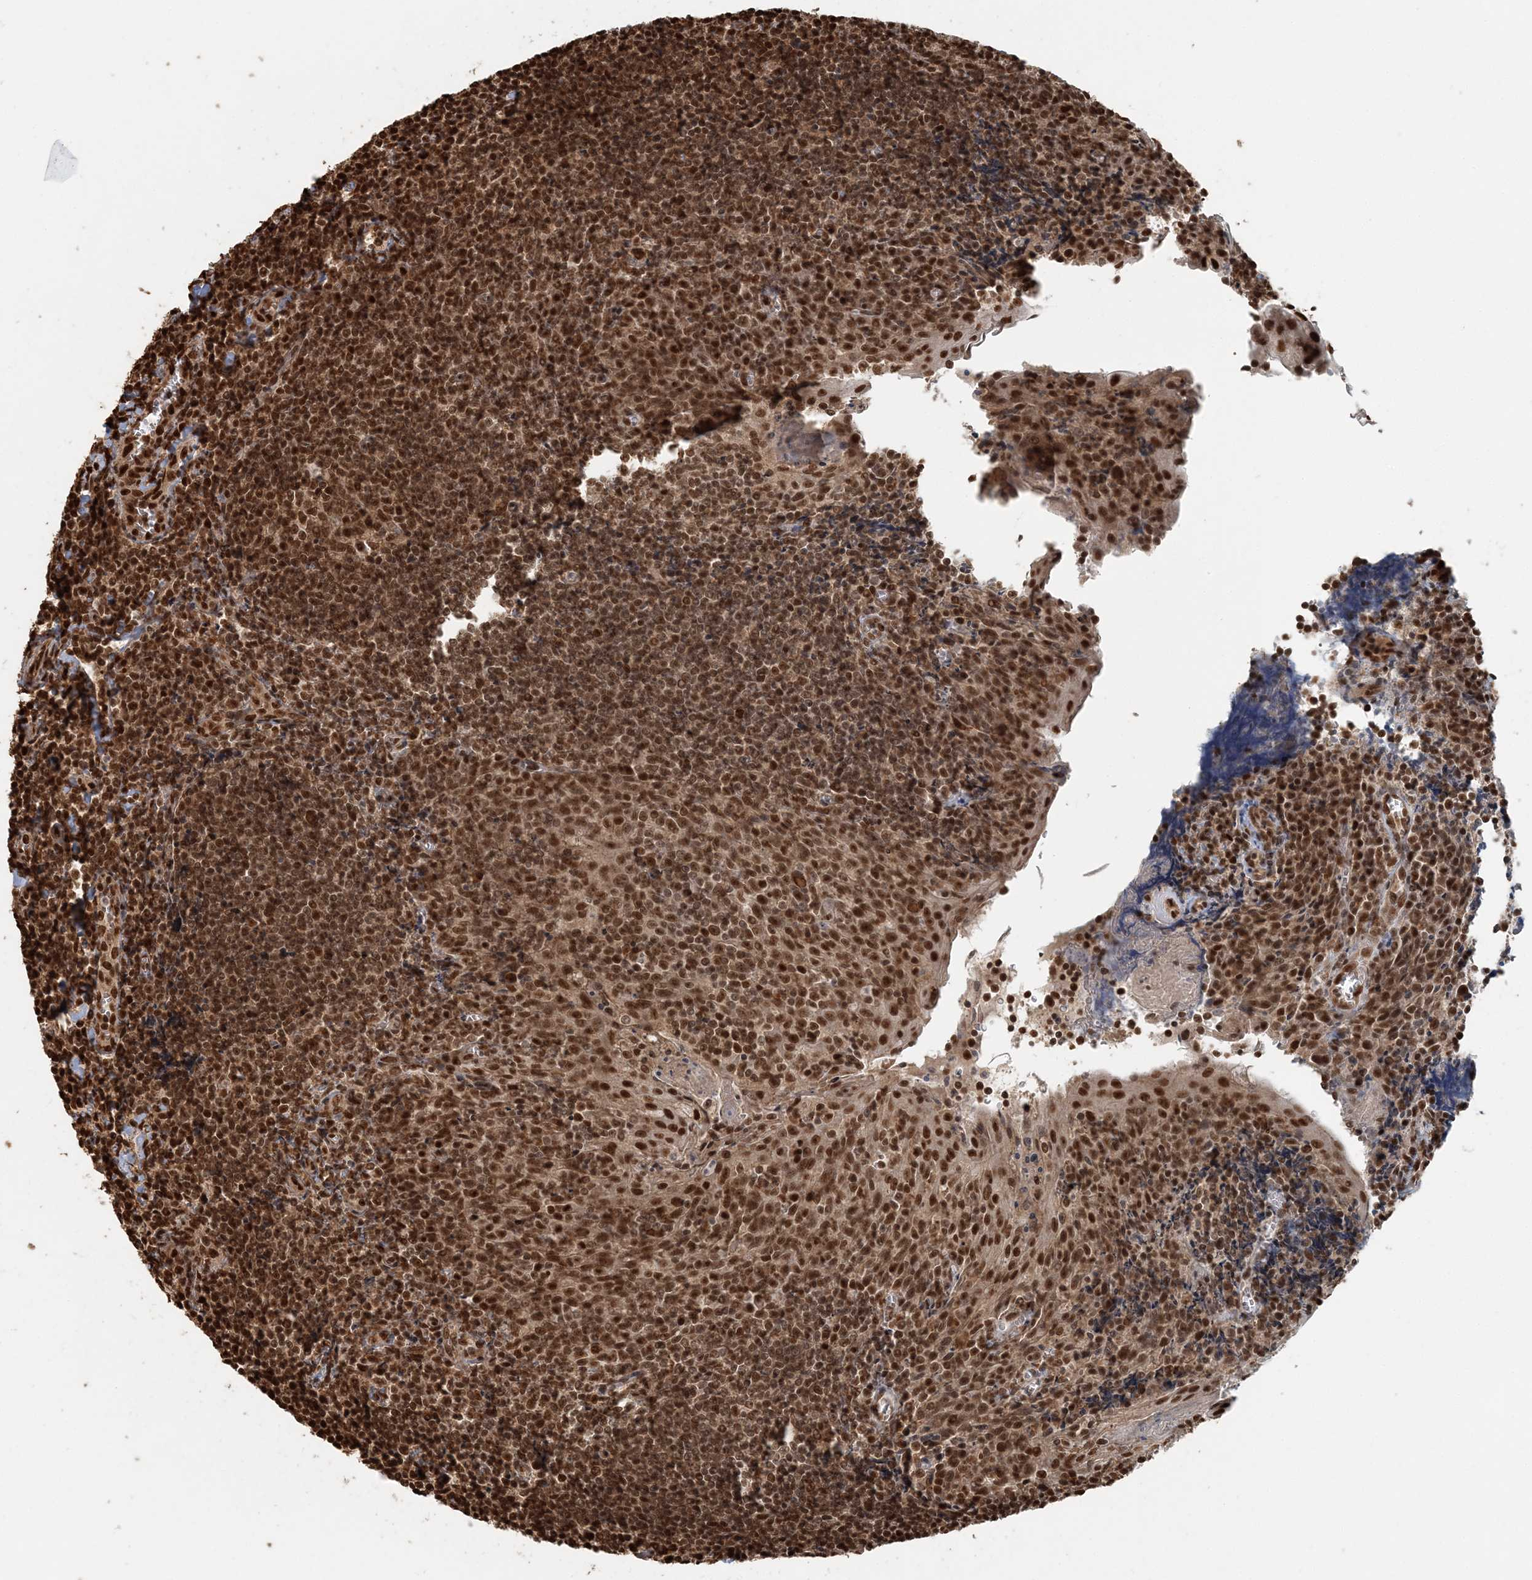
{"staining": {"intensity": "moderate", "quantity": ">75%", "location": "nuclear"}, "tissue": "tonsil", "cell_type": "Germinal center cells", "image_type": "normal", "snomed": [{"axis": "morphology", "description": "Normal tissue, NOS"}, {"axis": "topography", "description": "Tonsil"}], "caption": "Tonsil stained for a protein (brown) demonstrates moderate nuclear positive positivity in about >75% of germinal center cells.", "gene": "ARHGAP35", "patient": {"sex": "male", "age": 27}}